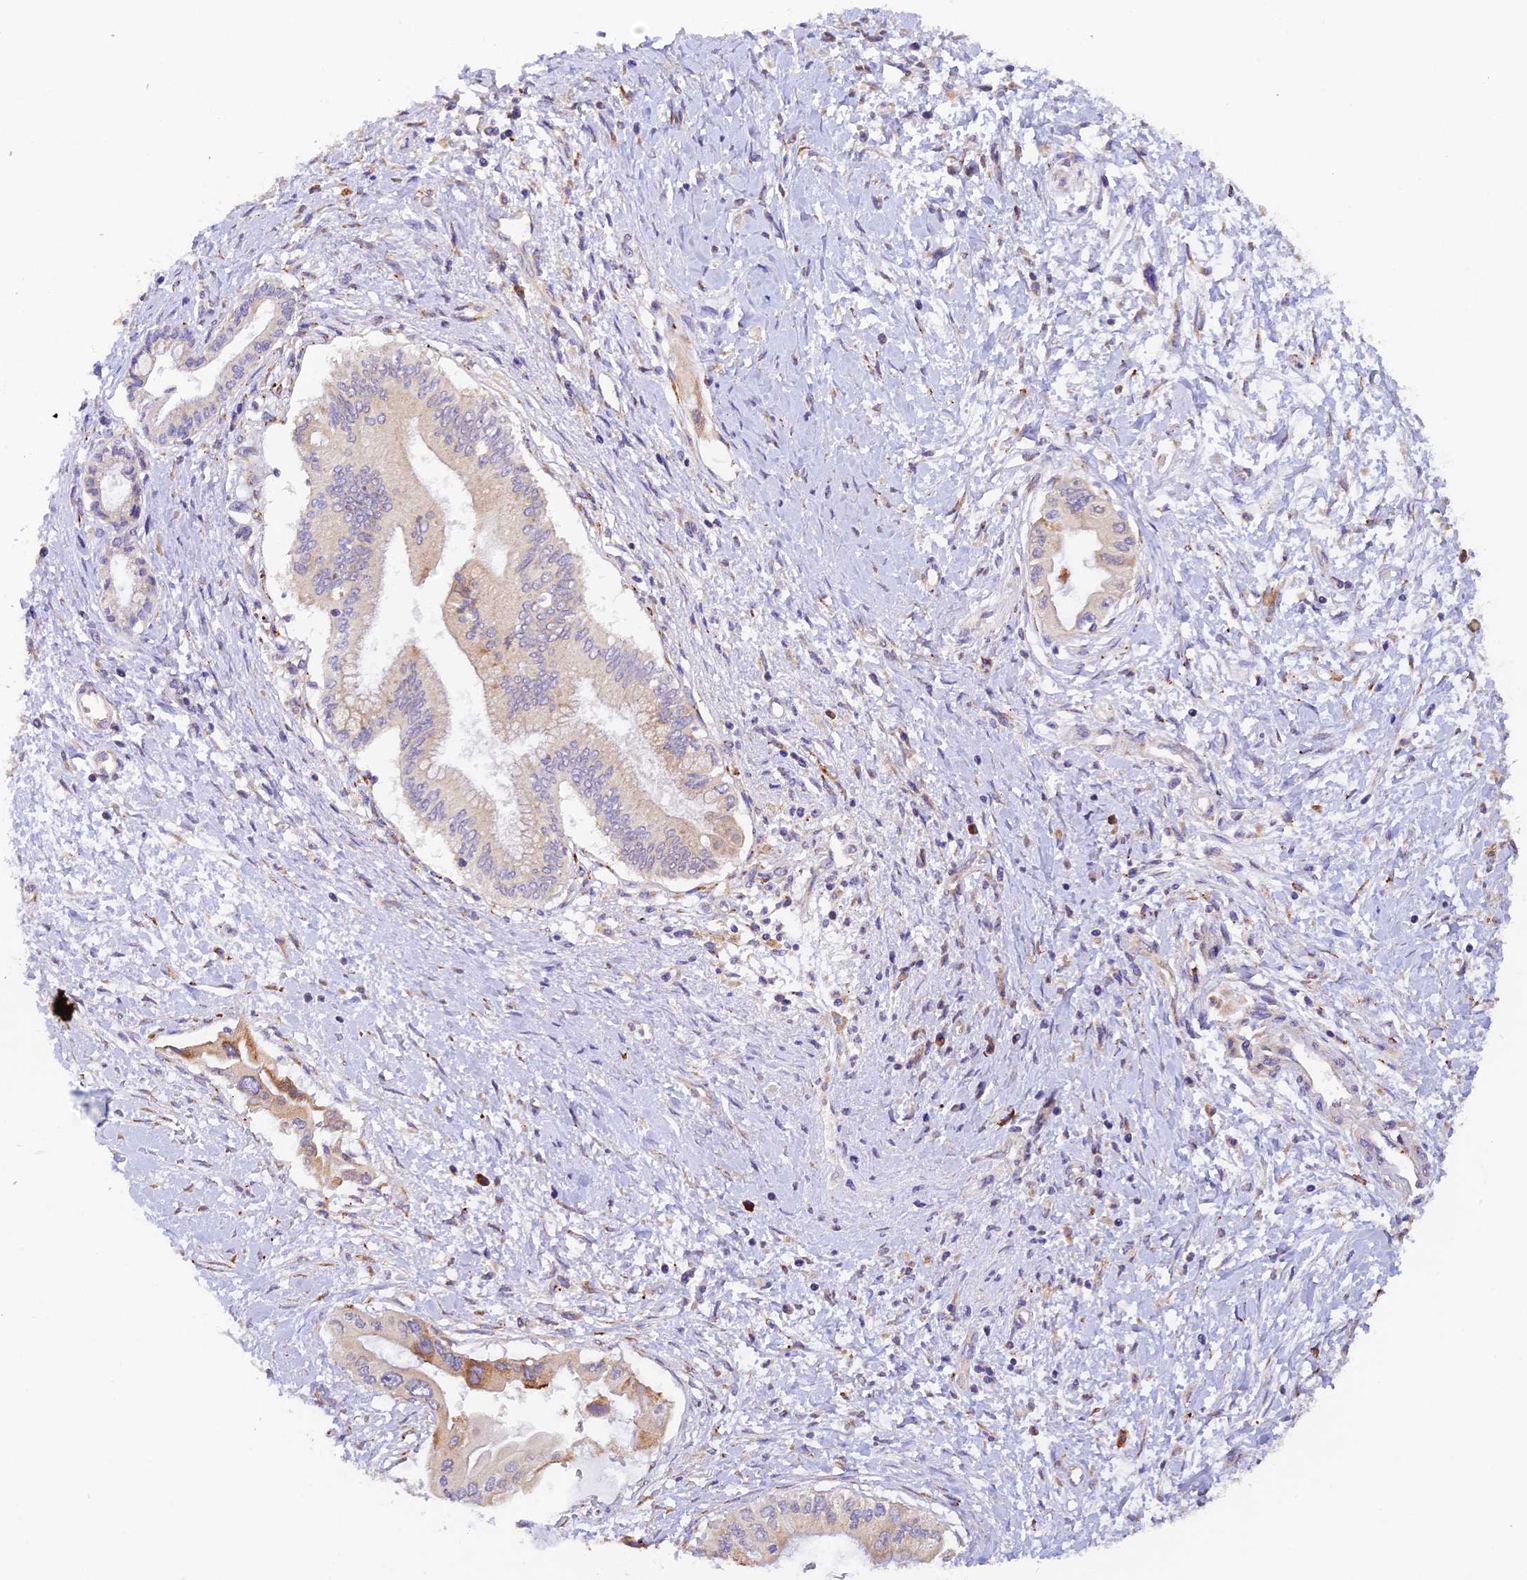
{"staining": {"intensity": "moderate", "quantity": "<25%", "location": "cytoplasmic/membranous"}, "tissue": "pancreatic cancer", "cell_type": "Tumor cells", "image_type": "cancer", "snomed": [{"axis": "morphology", "description": "Adenocarcinoma, NOS"}, {"axis": "topography", "description": "Pancreas"}], "caption": "Tumor cells reveal low levels of moderate cytoplasmic/membranous positivity in about <25% of cells in adenocarcinoma (pancreatic).", "gene": "RPL5", "patient": {"sex": "male", "age": 46}}